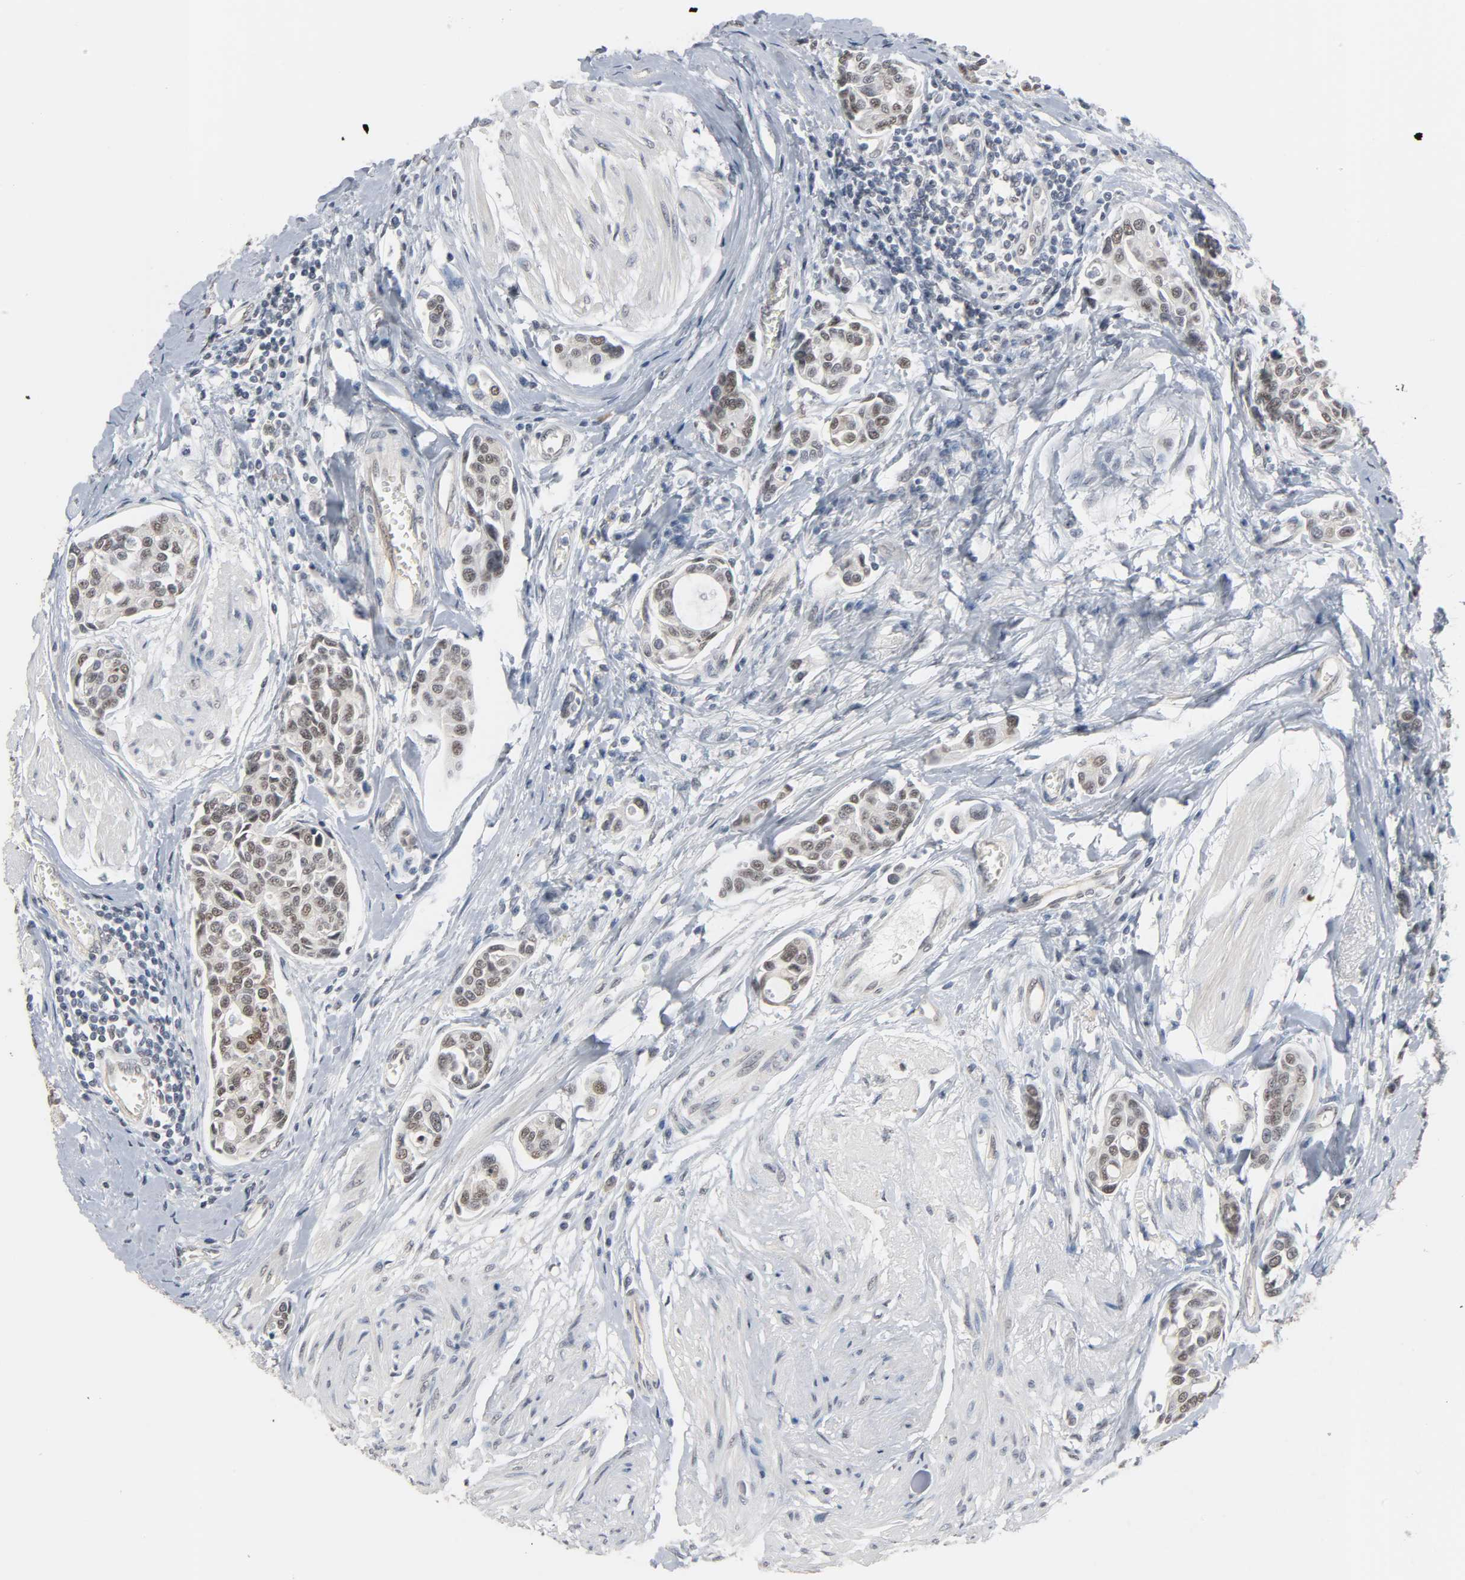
{"staining": {"intensity": "weak", "quantity": "<25%", "location": "nuclear"}, "tissue": "urothelial cancer", "cell_type": "Tumor cells", "image_type": "cancer", "snomed": [{"axis": "morphology", "description": "Urothelial carcinoma, High grade"}, {"axis": "topography", "description": "Urinary bladder"}], "caption": "Protein analysis of urothelial carcinoma (high-grade) demonstrates no significant expression in tumor cells.", "gene": "ACSS2", "patient": {"sex": "male", "age": 78}}